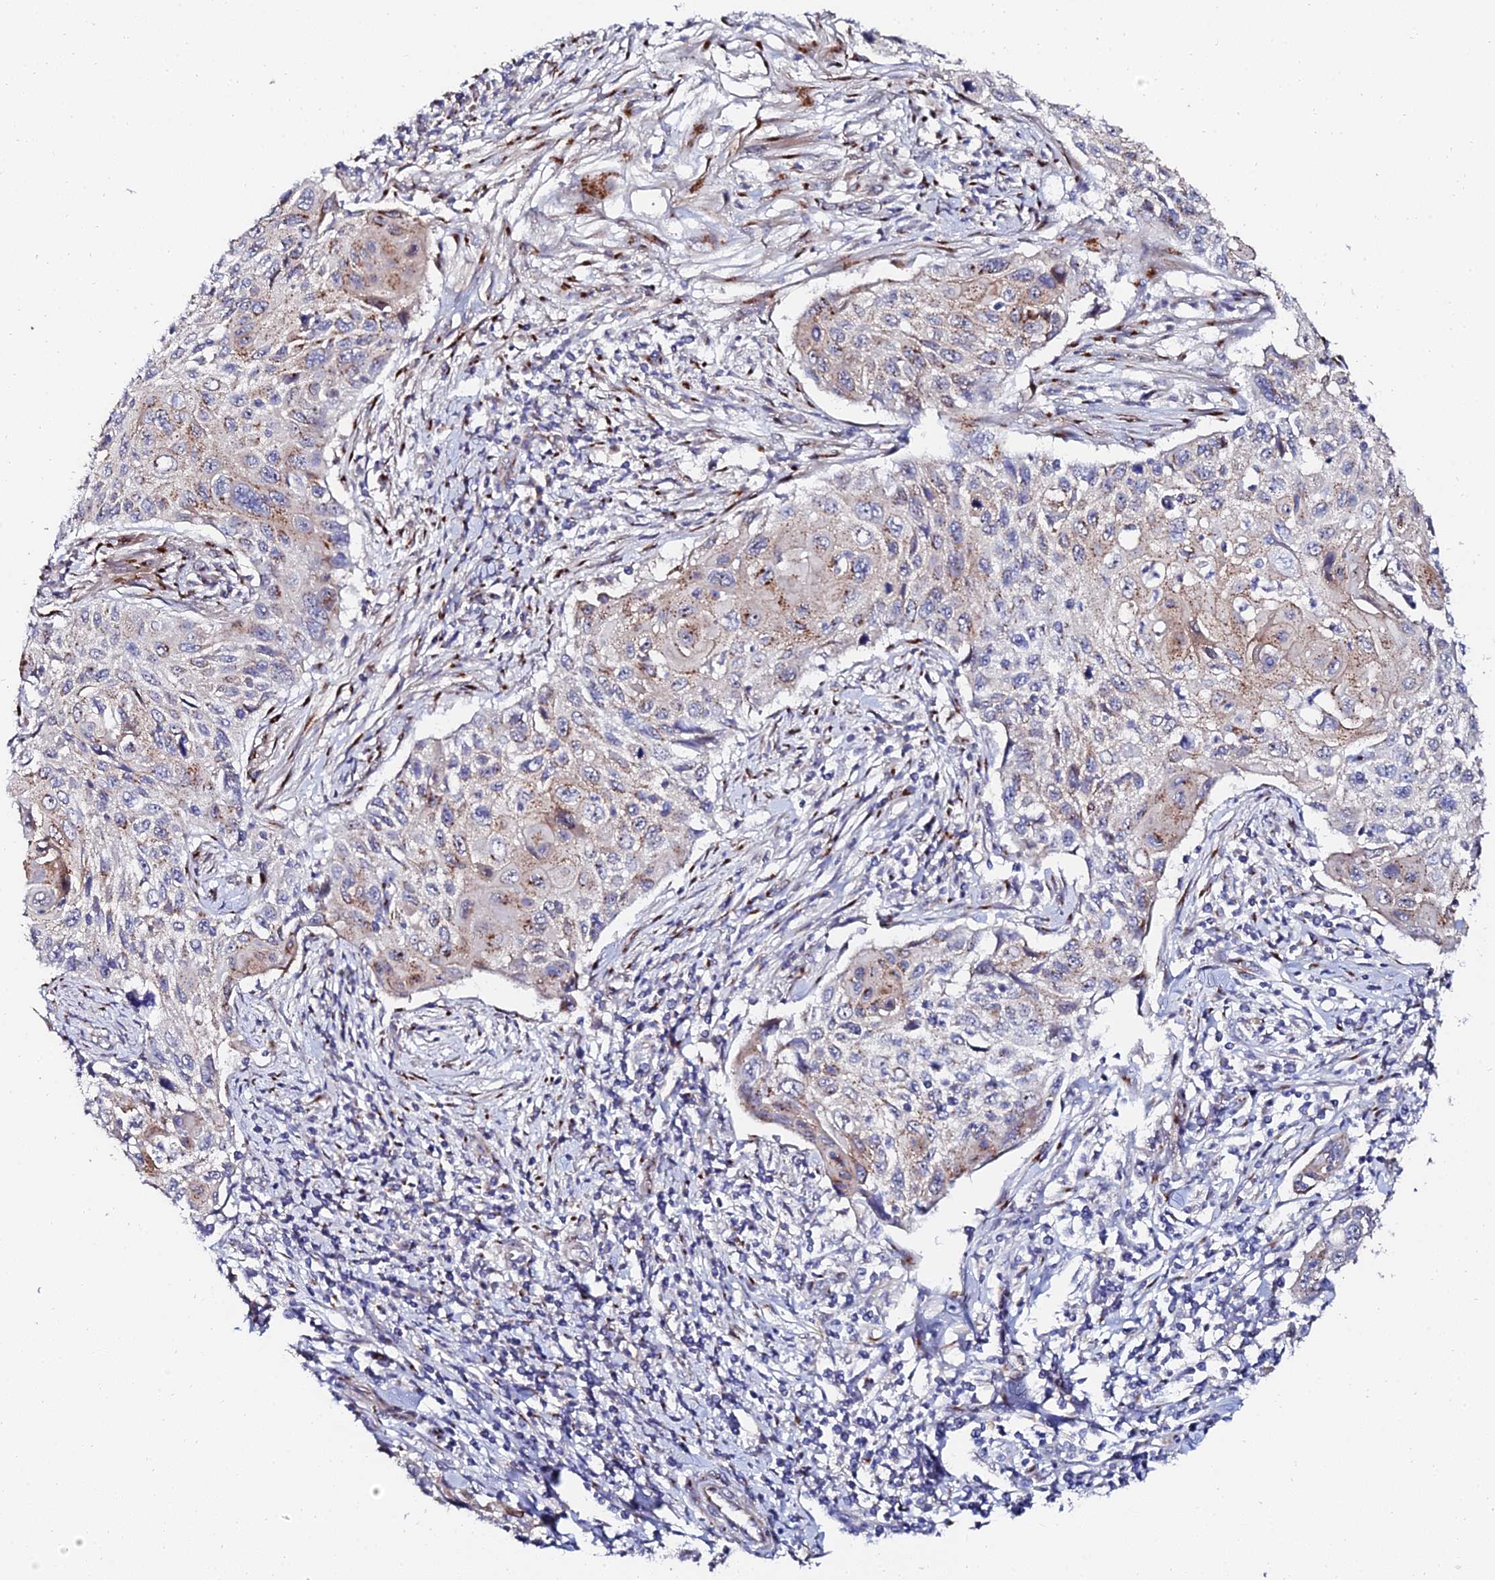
{"staining": {"intensity": "moderate", "quantity": "25%-75%", "location": "cytoplasmic/membranous"}, "tissue": "cervical cancer", "cell_type": "Tumor cells", "image_type": "cancer", "snomed": [{"axis": "morphology", "description": "Squamous cell carcinoma, NOS"}, {"axis": "topography", "description": "Cervix"}], "caption": "Protein expression analysis of human cervical cancer reveals moderate cytoplasmic/membranous staining in approximately 25%-75% of tumor cells. (DAB (3,3'-diaminobenzidine) IHC with brightfield microscopy, high magnification).", "gene": "BORCS8", "patient": {"sex": "female", "age": 70}}